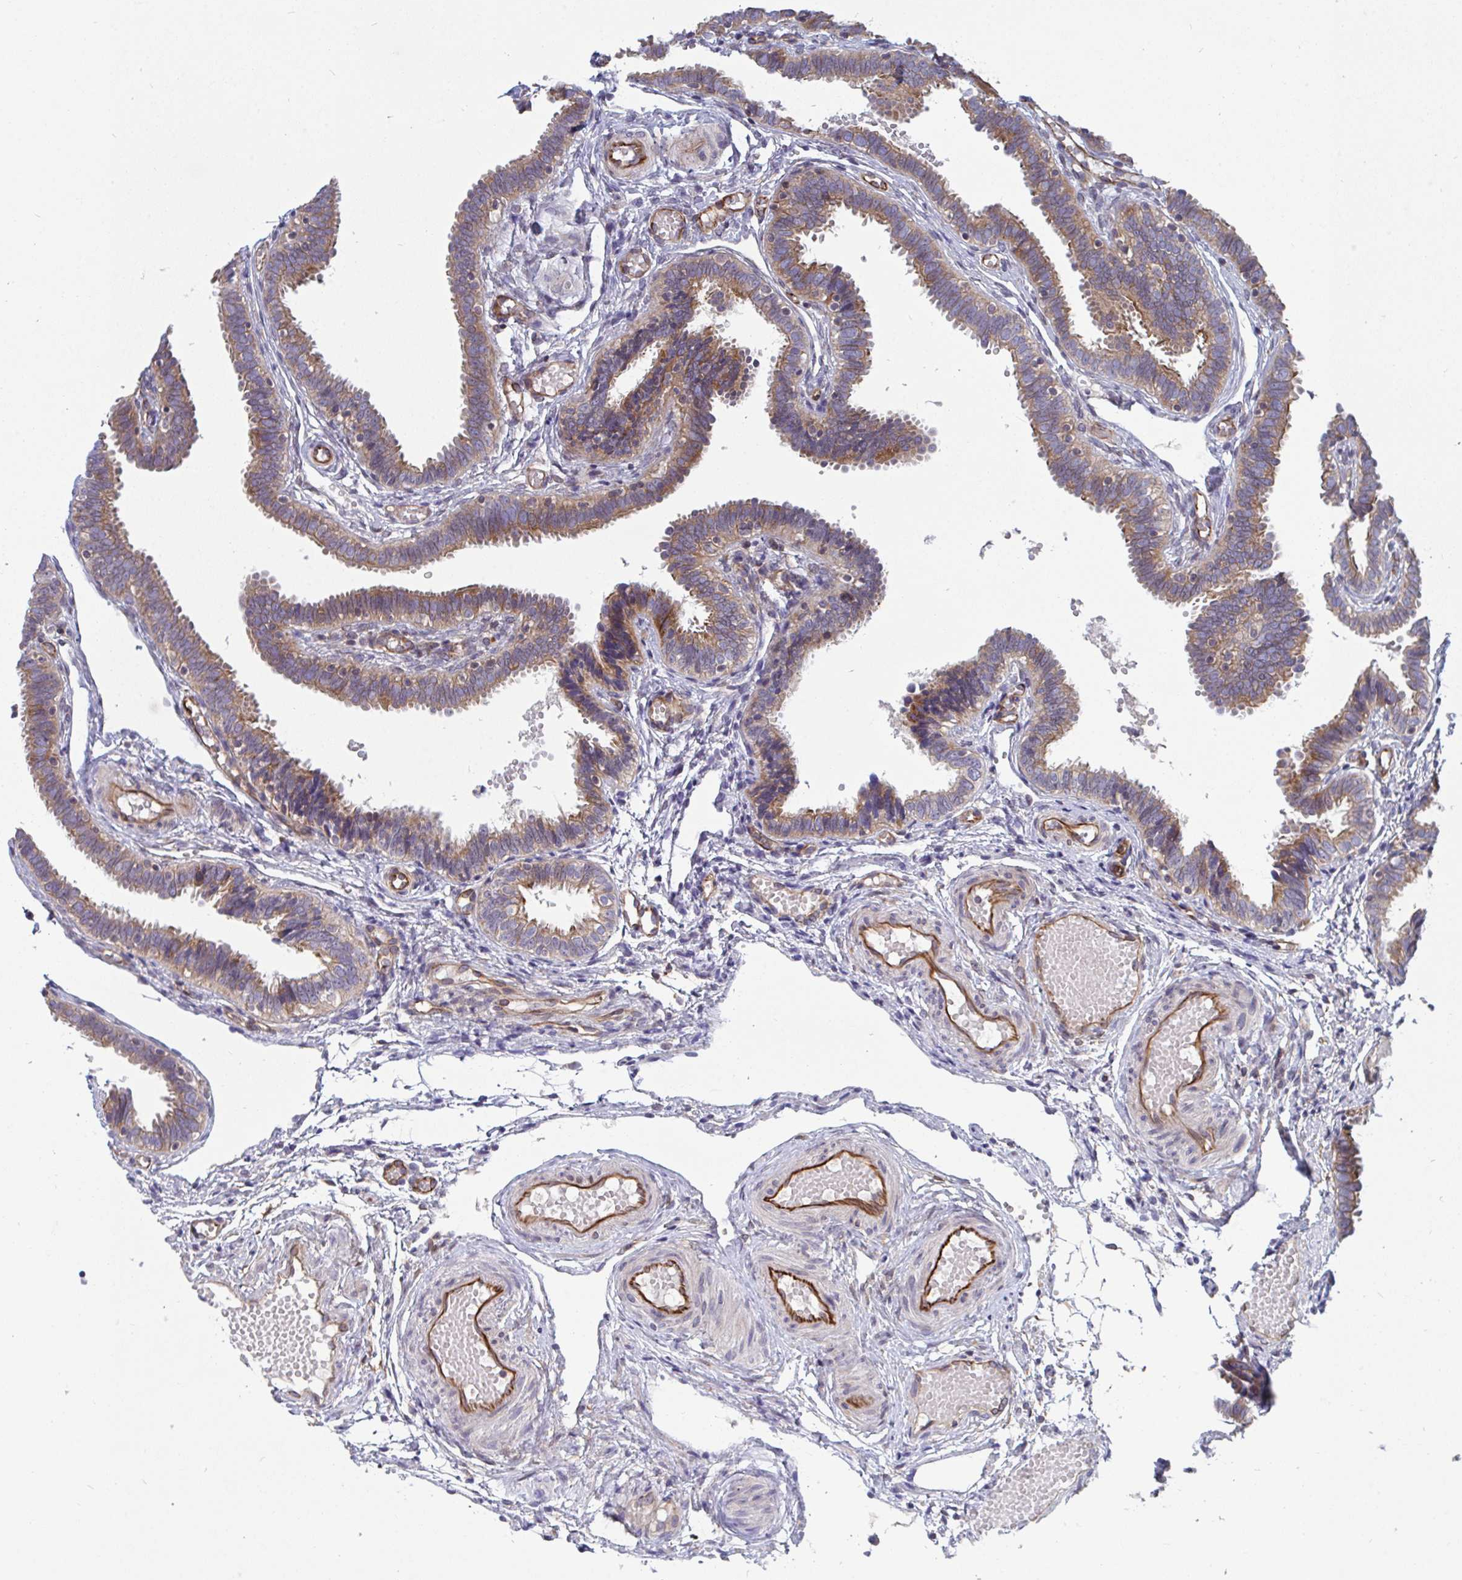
{"staining": {"intensity": "moderate", "quantity": ">75%", "location": "cytoplasmic/membranous"}, "tissue": "fallopian tube", "cell_type": "Glandular cells", "image_type": "normal", "snomed": [{"axis": "morphology", "description": "Normal tissue, NOS"}, {"axis": "topography", "description": "Fallopian tube"}], "caption": "This micrograph displays IHC staining of benign fallopian tube, with medium moderate cytoplasmic/membranous positivity in approximately >75% of glandular cells.", "gene": "EIF1AD", "patient": {"sex": "female", "age": 37}}